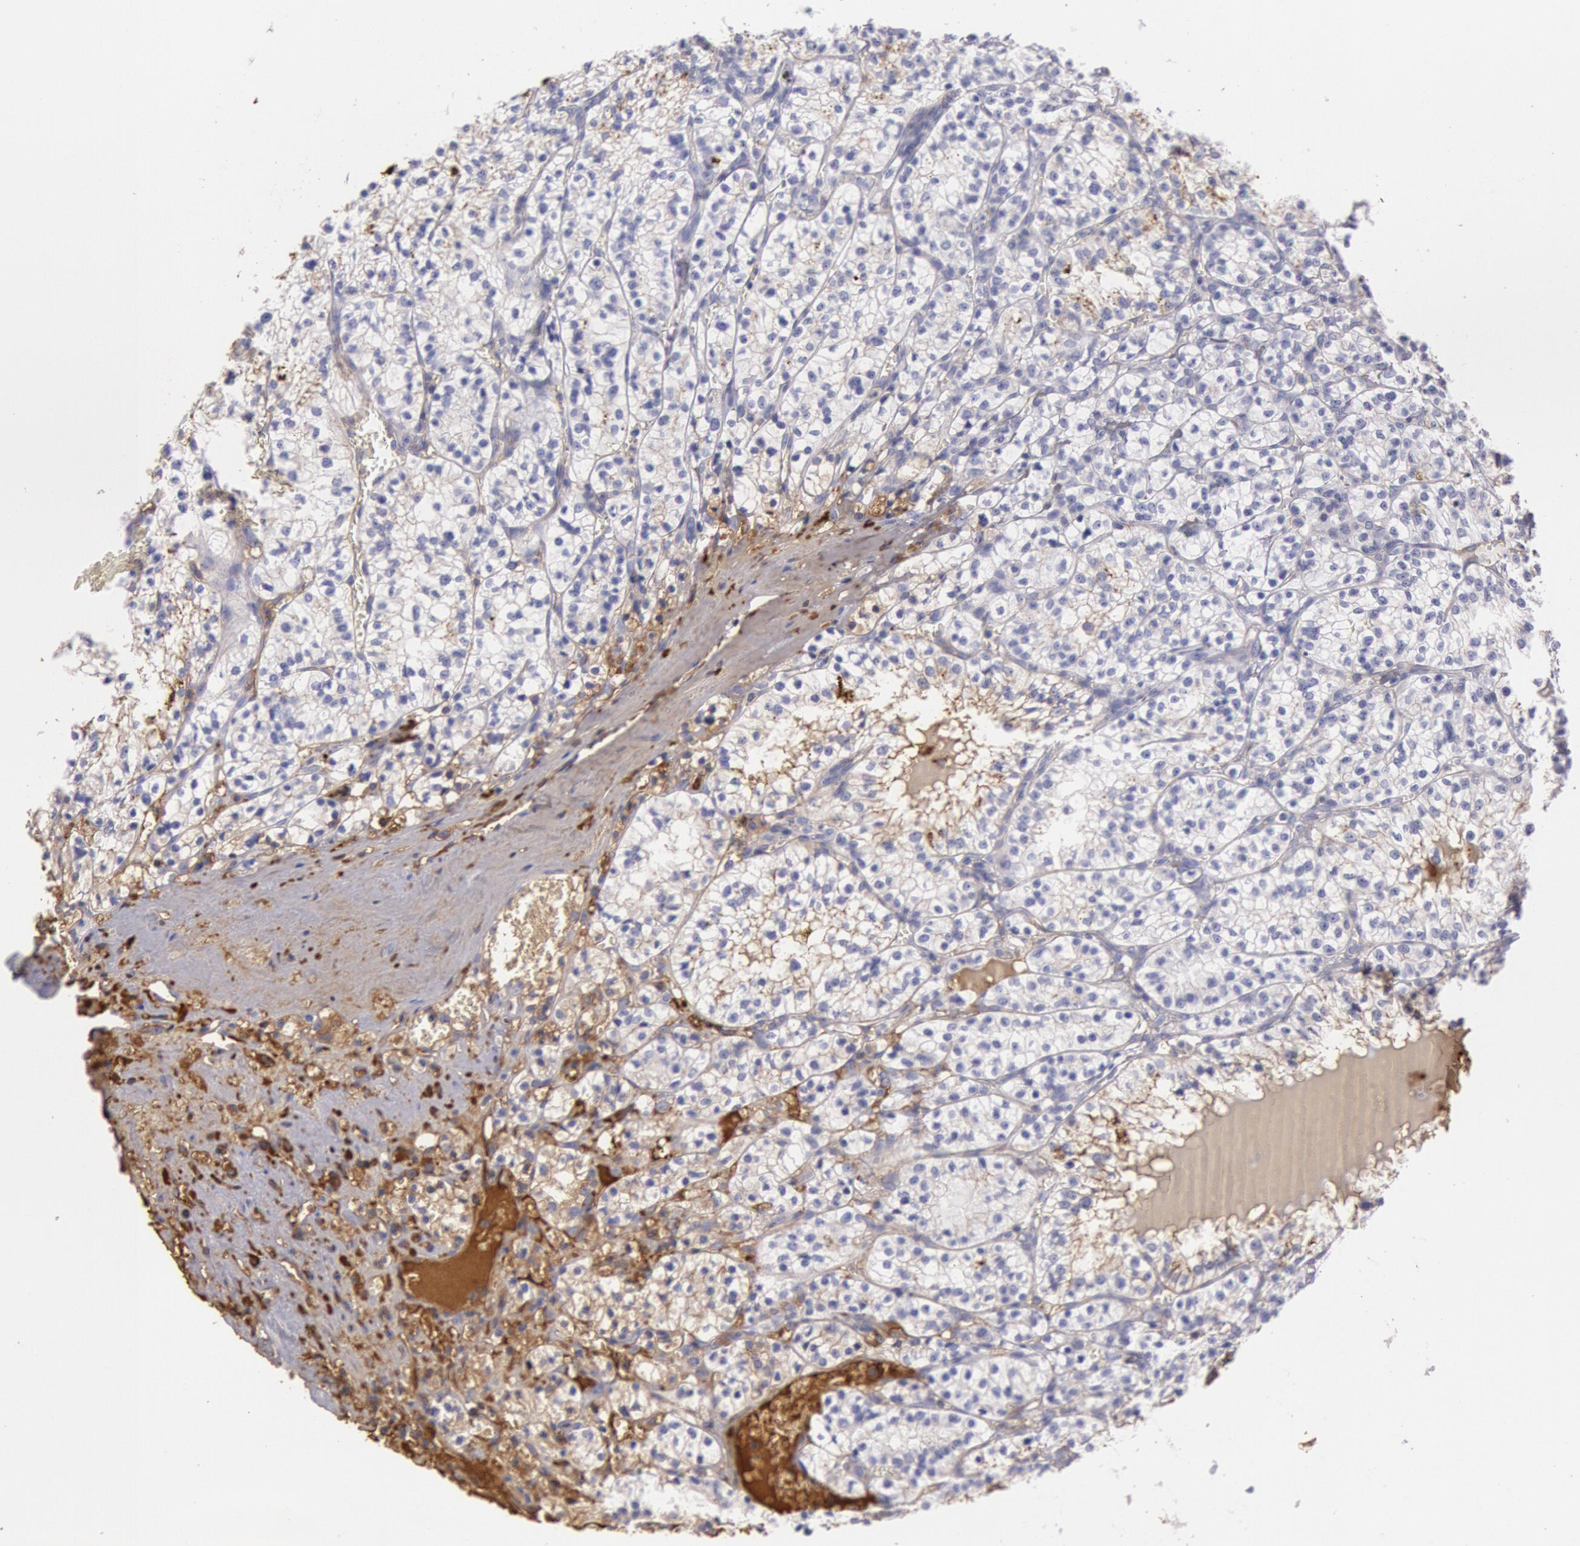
{"staining": {"intensity": "weak", "quantity": "<25%", "location": "cytoplasmic/membranous"}, "tissue": "renal cancer", "cell_type": "Tumor cells", "image_type": "cancer", "snomed": [{"axis": "morphology", "description": "Adenocarcinoma, NOS"}, {"axis": "topography", "description": "Kidney"}], "caption": "A photomicrograph of renal cancer stained for a protein shows no brown staining in tumor cells.", "gene": "IGHG1", "patient": {"sex": "male", "age": 61}}